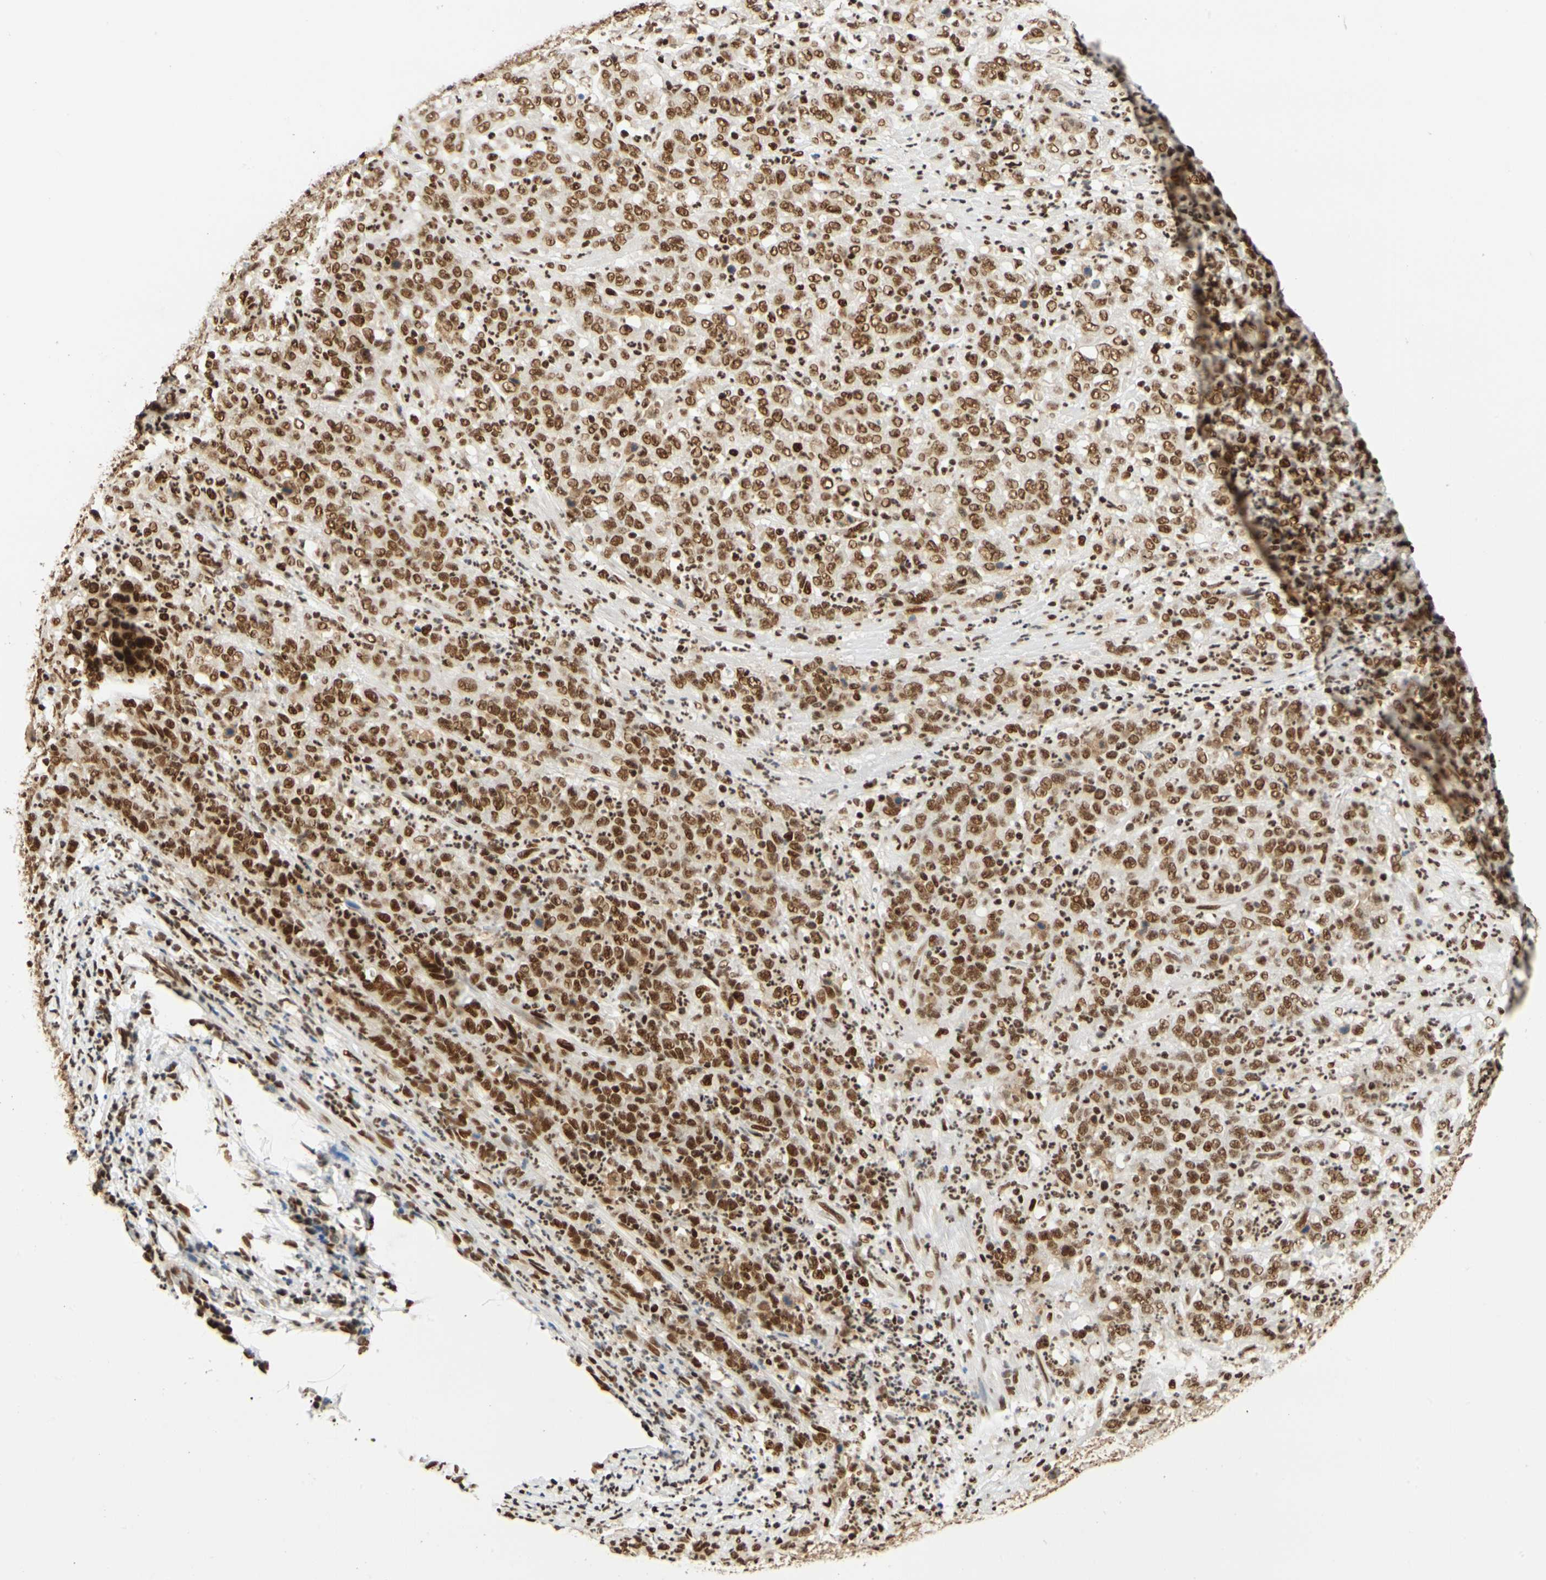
{"staining": {"intensity": "moderate", "quantity": ">75%", "location": "nuclear"}, "tissue": "stomach cancer", "cell_type": "Tumor cells", "image_type": "cancer", "snomed": [{"axis": "morphology", "description": "Adenocarcinoma, NOS"}, {"axis": "topography", "description": "Stomach, lower"}], "caption": "Adenocarcinoma (stomach) stained with a brown dye demonstrates moderate nuclear positive positivity in about >75% of tumor cells.", "gene": "CDK12", "patient": {"sex": "female", "age": 71}}